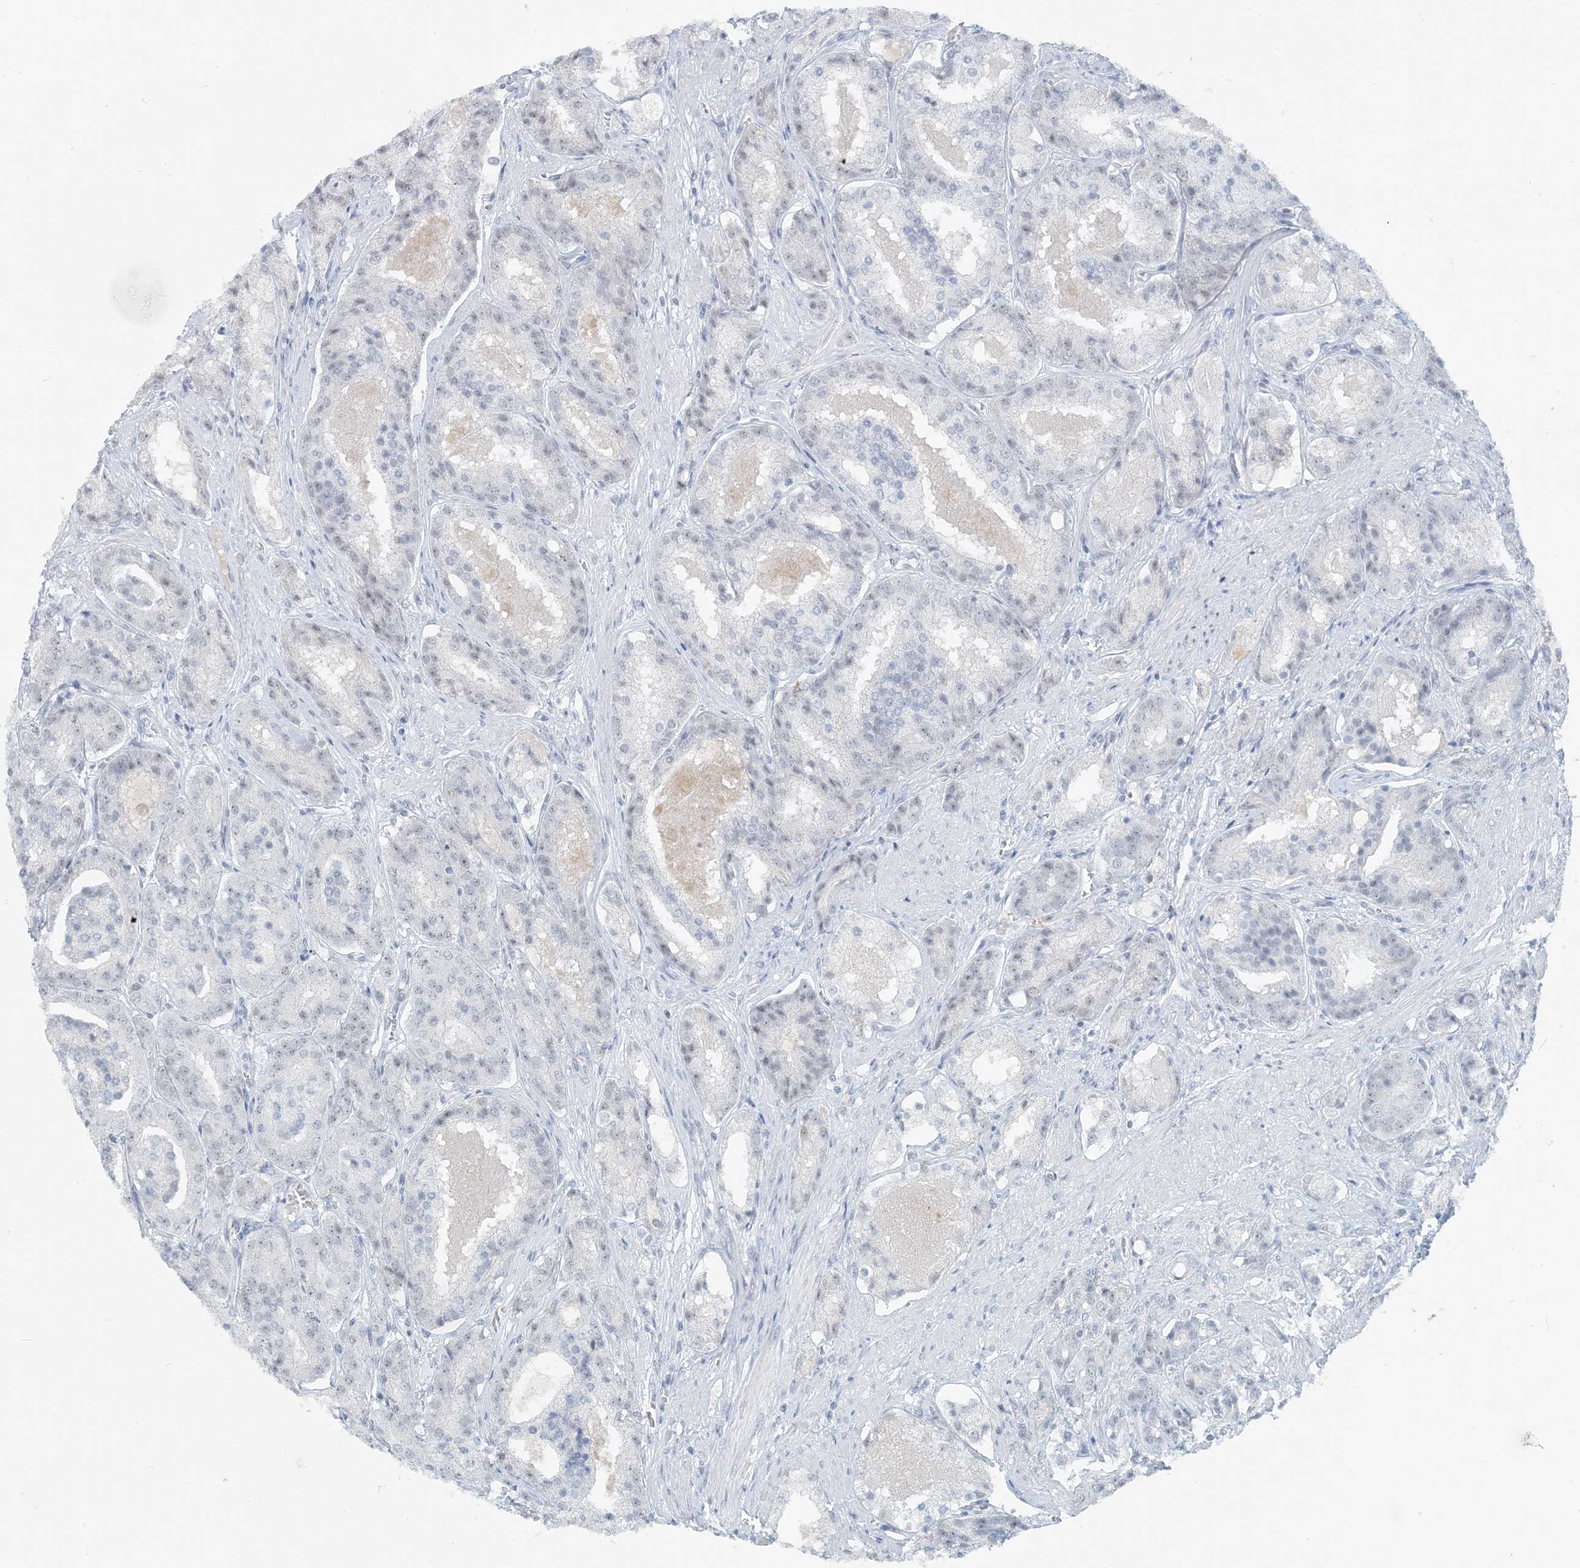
{"staining": {"intensity": "negative", "quantity": "none", "location": "none"}, "tissue": "prostate cancer", "cell_type": "Tumor cells", "image_type": "cancer", "snomed": [{"axis": "morphology", "description": "Adenocarcinoma, High grade"}, {"axis": "topography", "description": "Prostate"}], "caption": "Immunohistochemical staining of human prostate cancer (adenocarcinoma (high-grade)) reveals no significant staining in tumor cells.", "gene": "SCML1", "patient": {"sex": "male", "age": 60}}